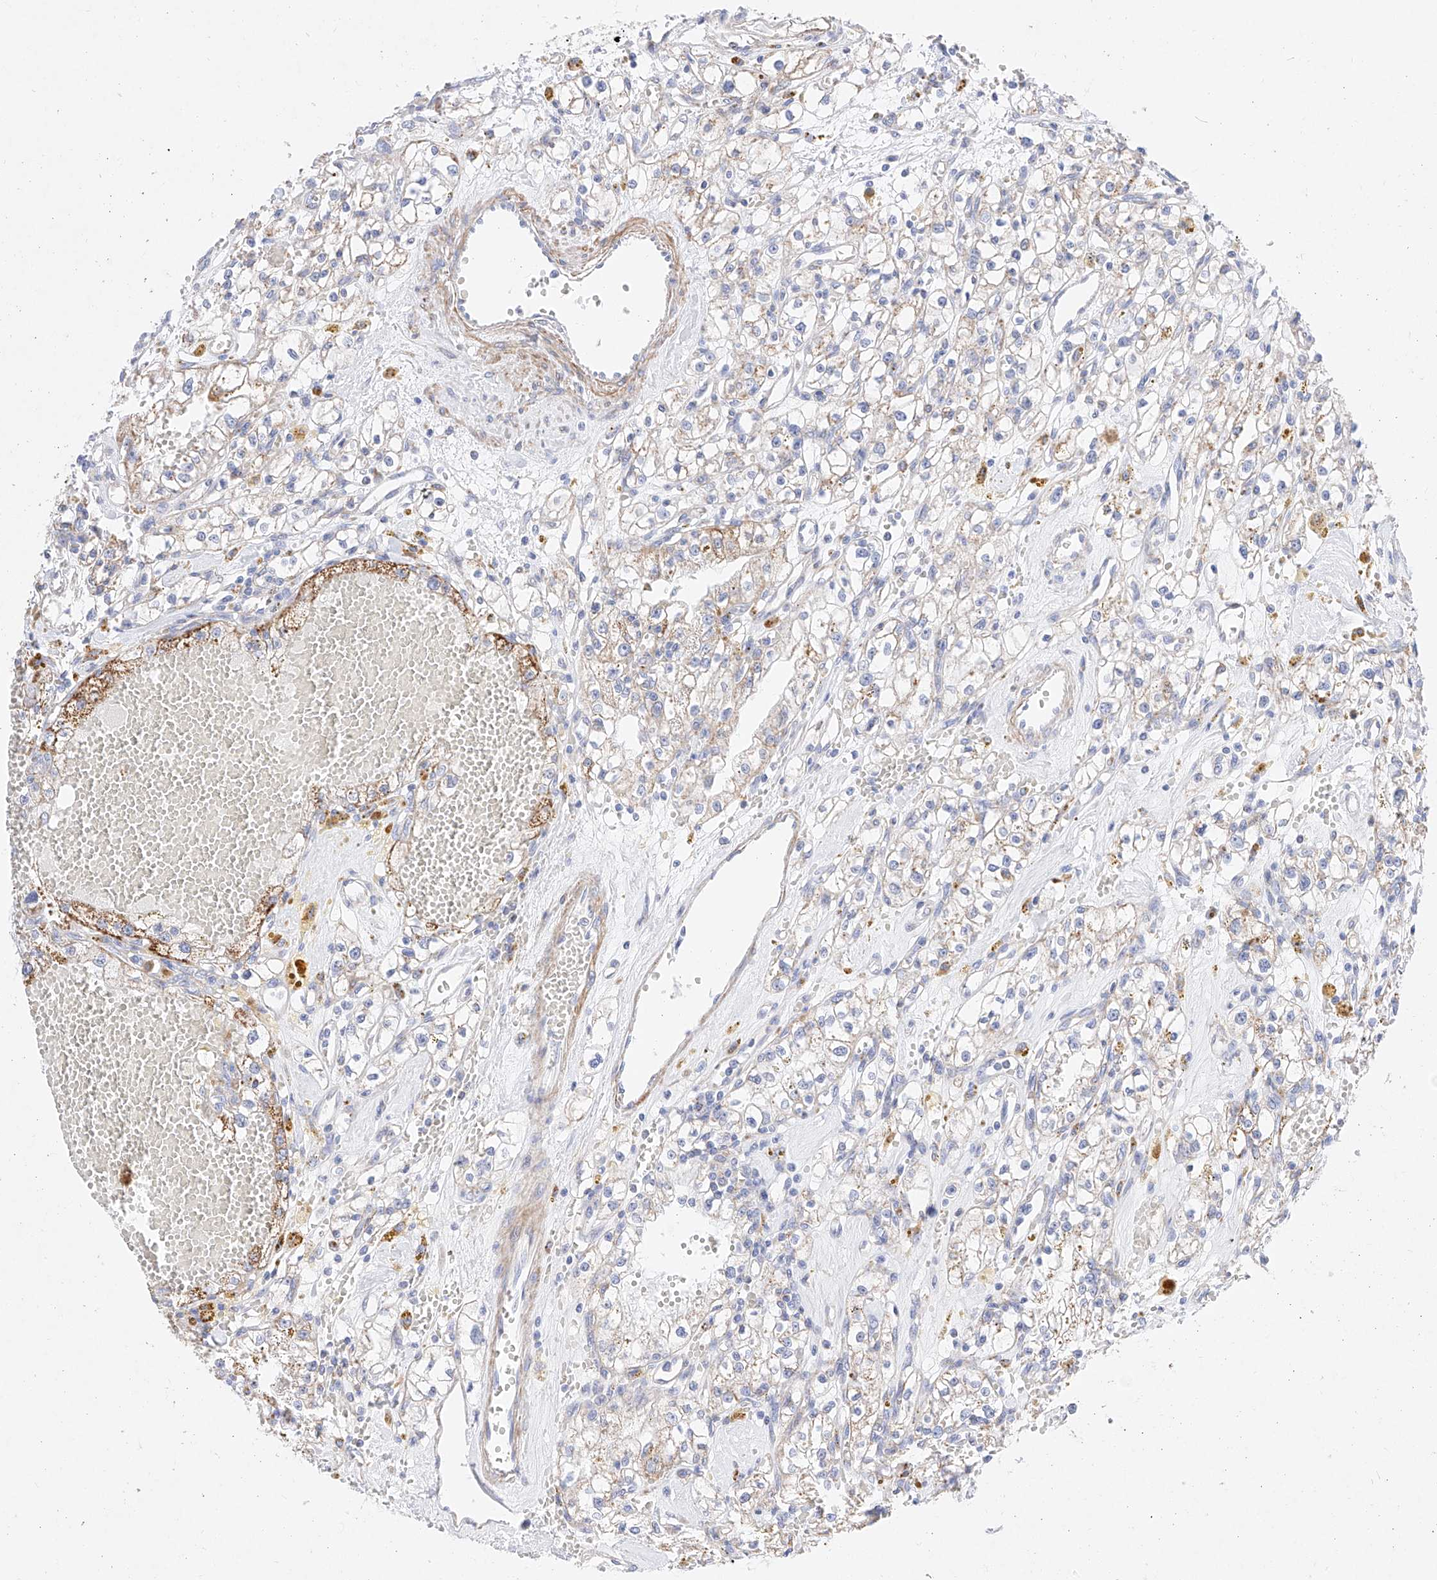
{"staining": {"intensity": "moderate", "quantity": "<25%", "location": "cytoplasmic/membranous"}, "tissue": "renal cancer", "cell_type": "Tumor cells", "image_type": "cancer", "snomed": [{"axis": "morphology", "description": "Adenocarcinoma, NOS"}, {"axis": "topography", "description": "Kidney"}], "caption": "Approximately <25% of tumor cells in renal cancer (adenocarcinoma) demonstrate moderate cytoplasmic/membranous protein positivity as visualized by brown immunohistochemical staining.", "gene": "C6orf62", "patient": {"sex": "male", "age": 56}}